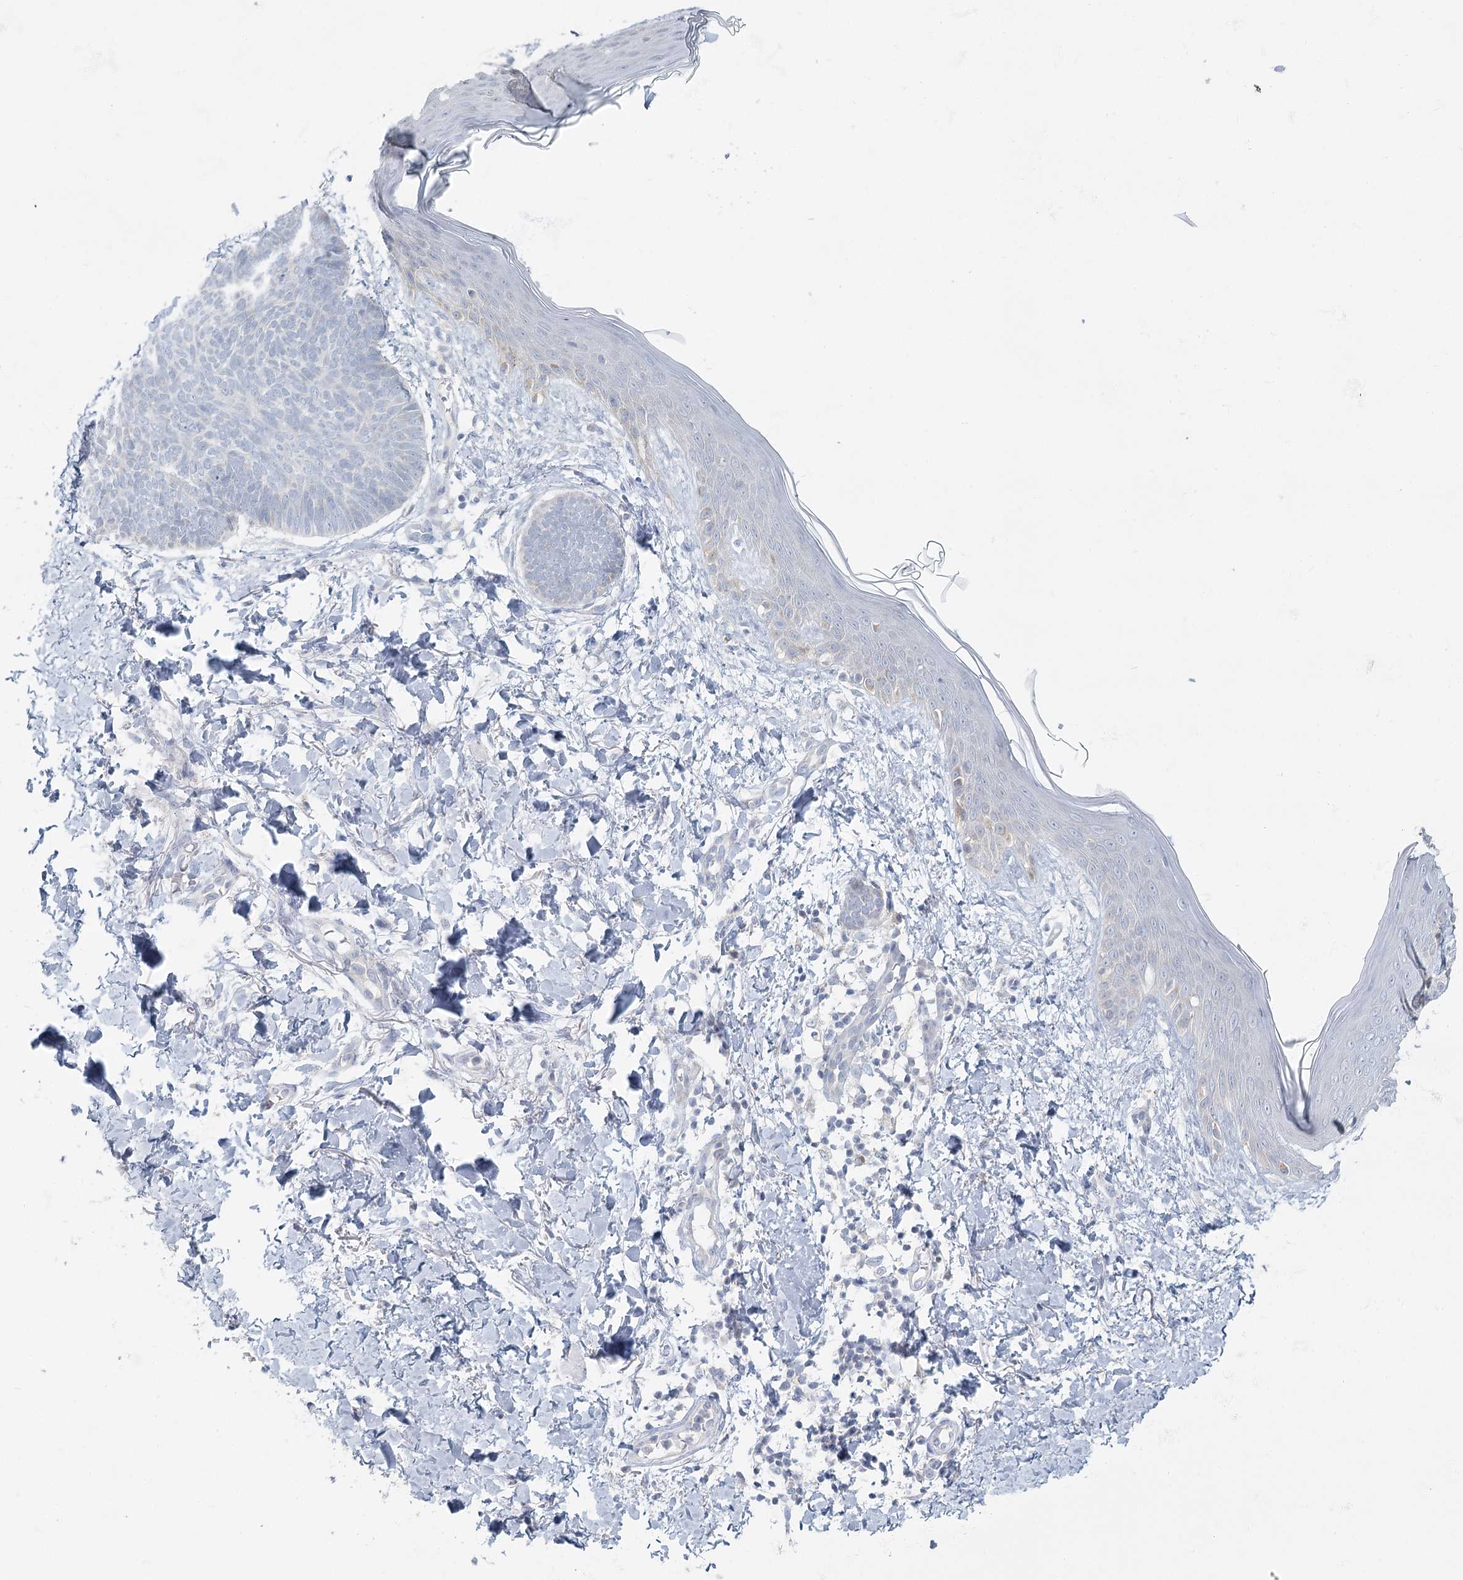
{"staining": {"intensity": "negative", "quantity": "none", "location": "none"}, "tissue": "skin cancer", "cell_type": "Tumor cells", "image_type": "cancer", "snomed": [{"axis": "morphology", "description": "Normal tissue, NOS"}, {"axis": "morphology", "description": "Basal cell carcinoma"}, {"axis": "topography", "description": "Skin"}], "caption": "Human basal cell carcinoma (skin) stained for a protein using IHC demonstrates no positivity in tumor cells.", "gene": "FAM110C", "patient": {"sex": "male", "age": 50}}